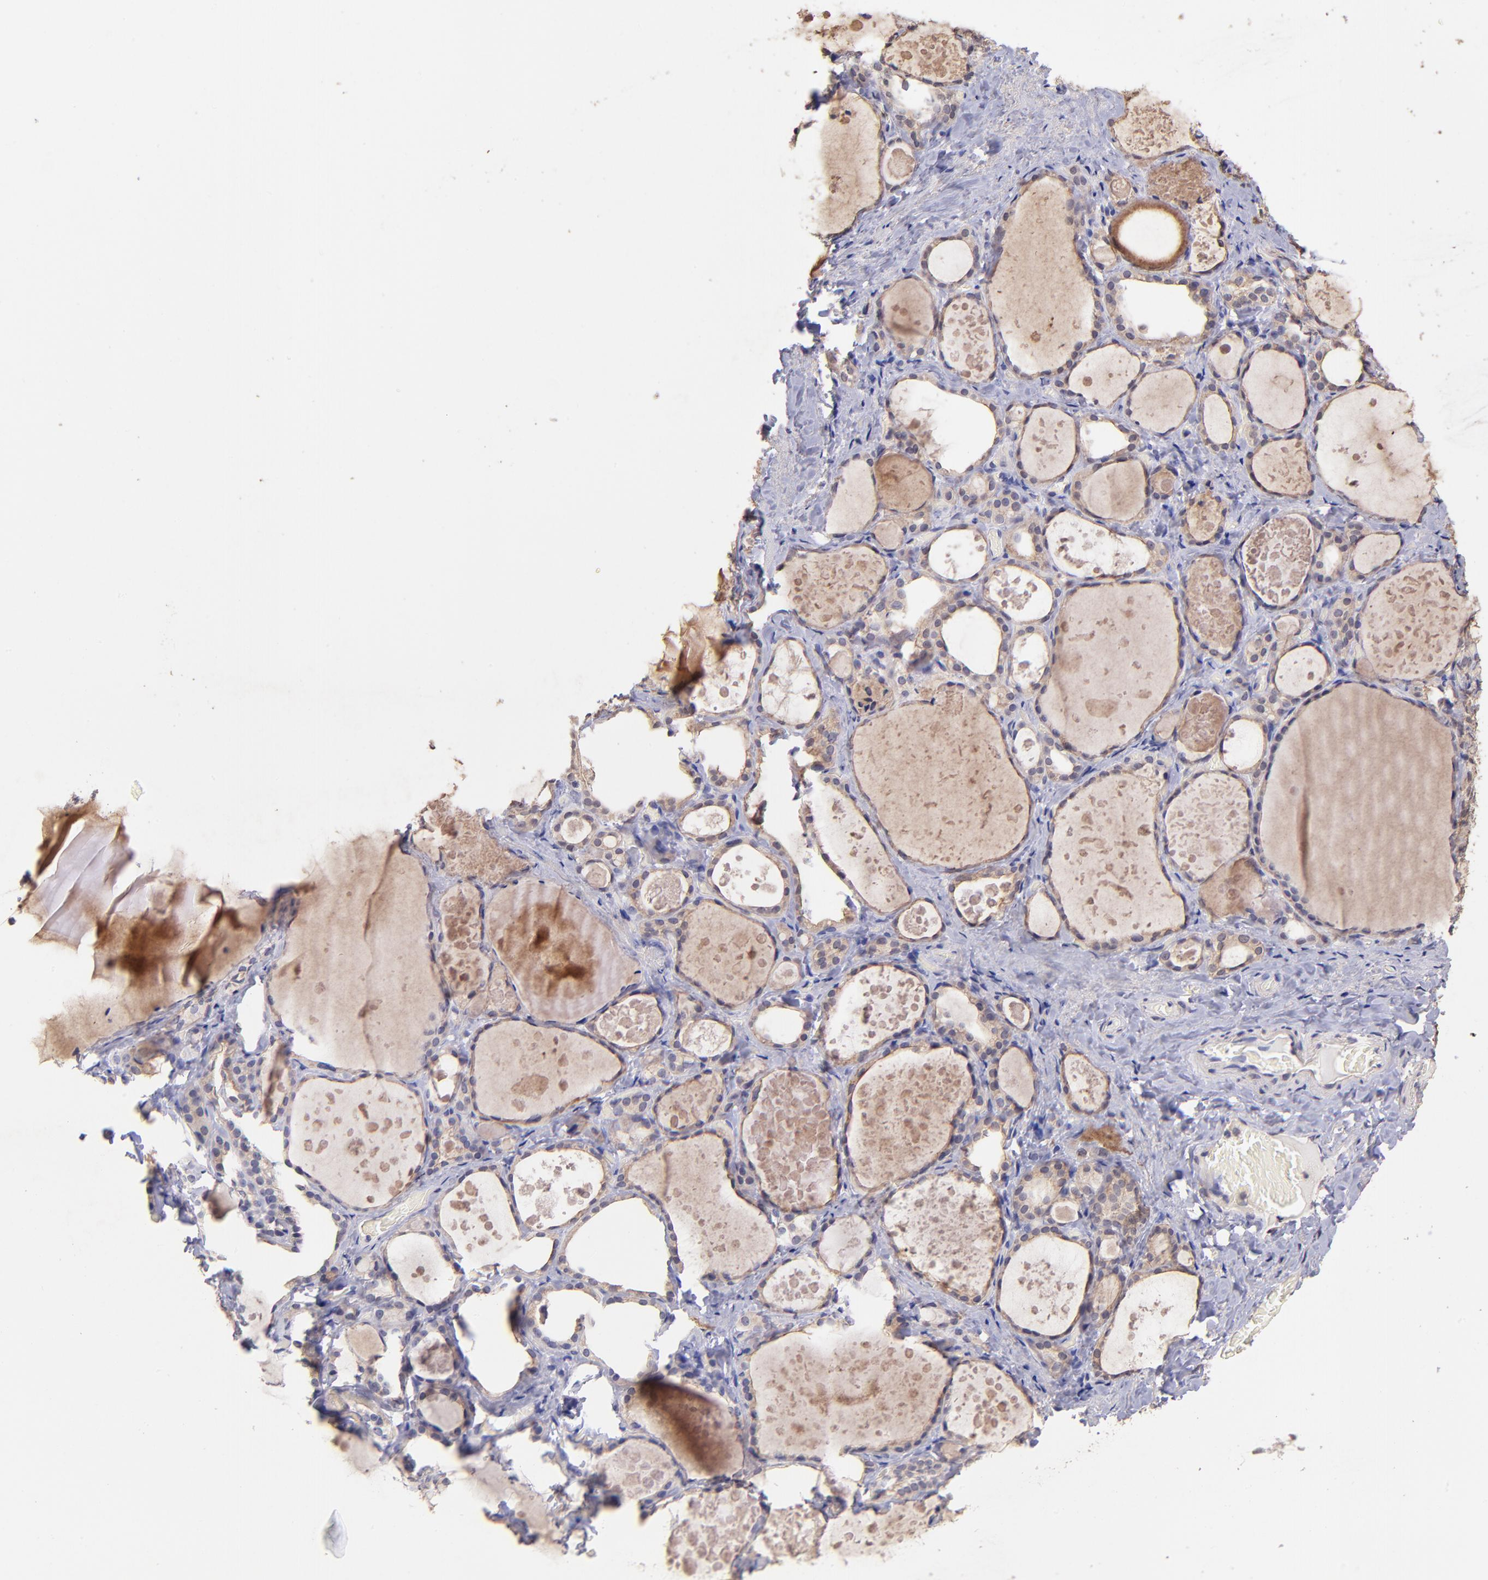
{"staining": {"intensity": "weak", "quantity": ">75%", "location": "cytoplasmic/membranous"}, "tissue": "thyroid gland", "cell_type": "Glandular cells", "image_type": "normal", "snomed": [{"axis": "morphology", "description": "Normal tissue, NOS"}, {"axis": "topography", "description": "Thyroid gland"}], "caption": "Immunohistochemical staining of unremarkable human thyroid gland demonstrates low levels of weak cytoplasmic/membranous staining in approximately >75% of glandular cells. The staining is performed using DAB (3,3'-diaminobenzidine) brown chromogen to label protein expression. The nuclei are counter-stained blue using hematoxylin.", "gene": "RNASEL", "patient": {"sex": "female", "age": 75}}